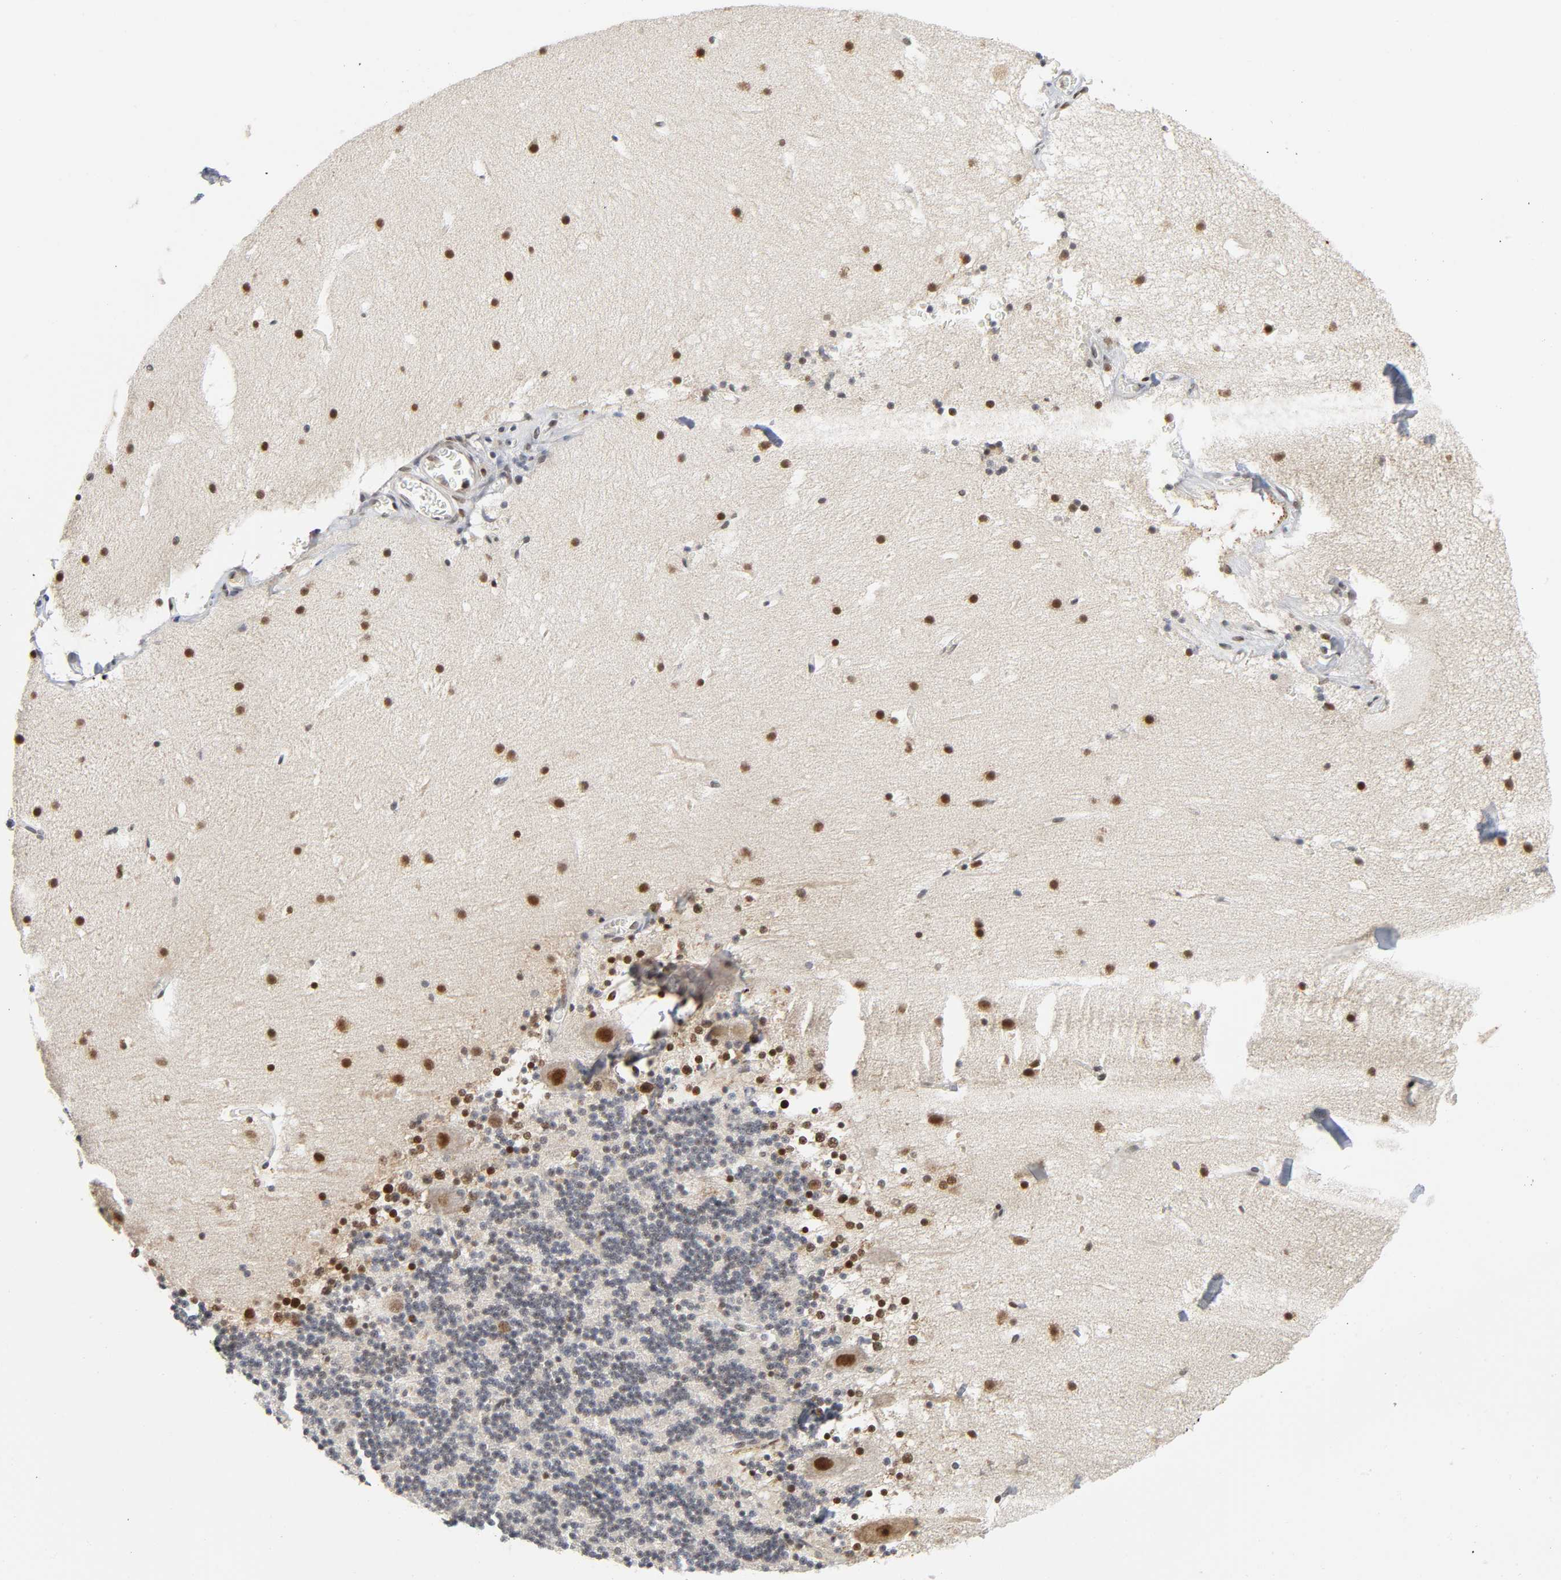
{"staining": {"intensity": "moderate", "quantity": "<25%", "location": "nuclear"}, "tissue": "cerebellum", "cell_type": "Cells in granular layer", "image_type": "normal", "snomed": [{"axis": "morphology", "description": "Normal tissue, NOS"}, {"axis": "topography", "description": "Cerebellum"}], "caption": "Human cerebellum stained with a protein marker shows moderate staining in cells in granular layer.", "gene": "KAT2B", "patient": {"sex": "male", "age": 45}}